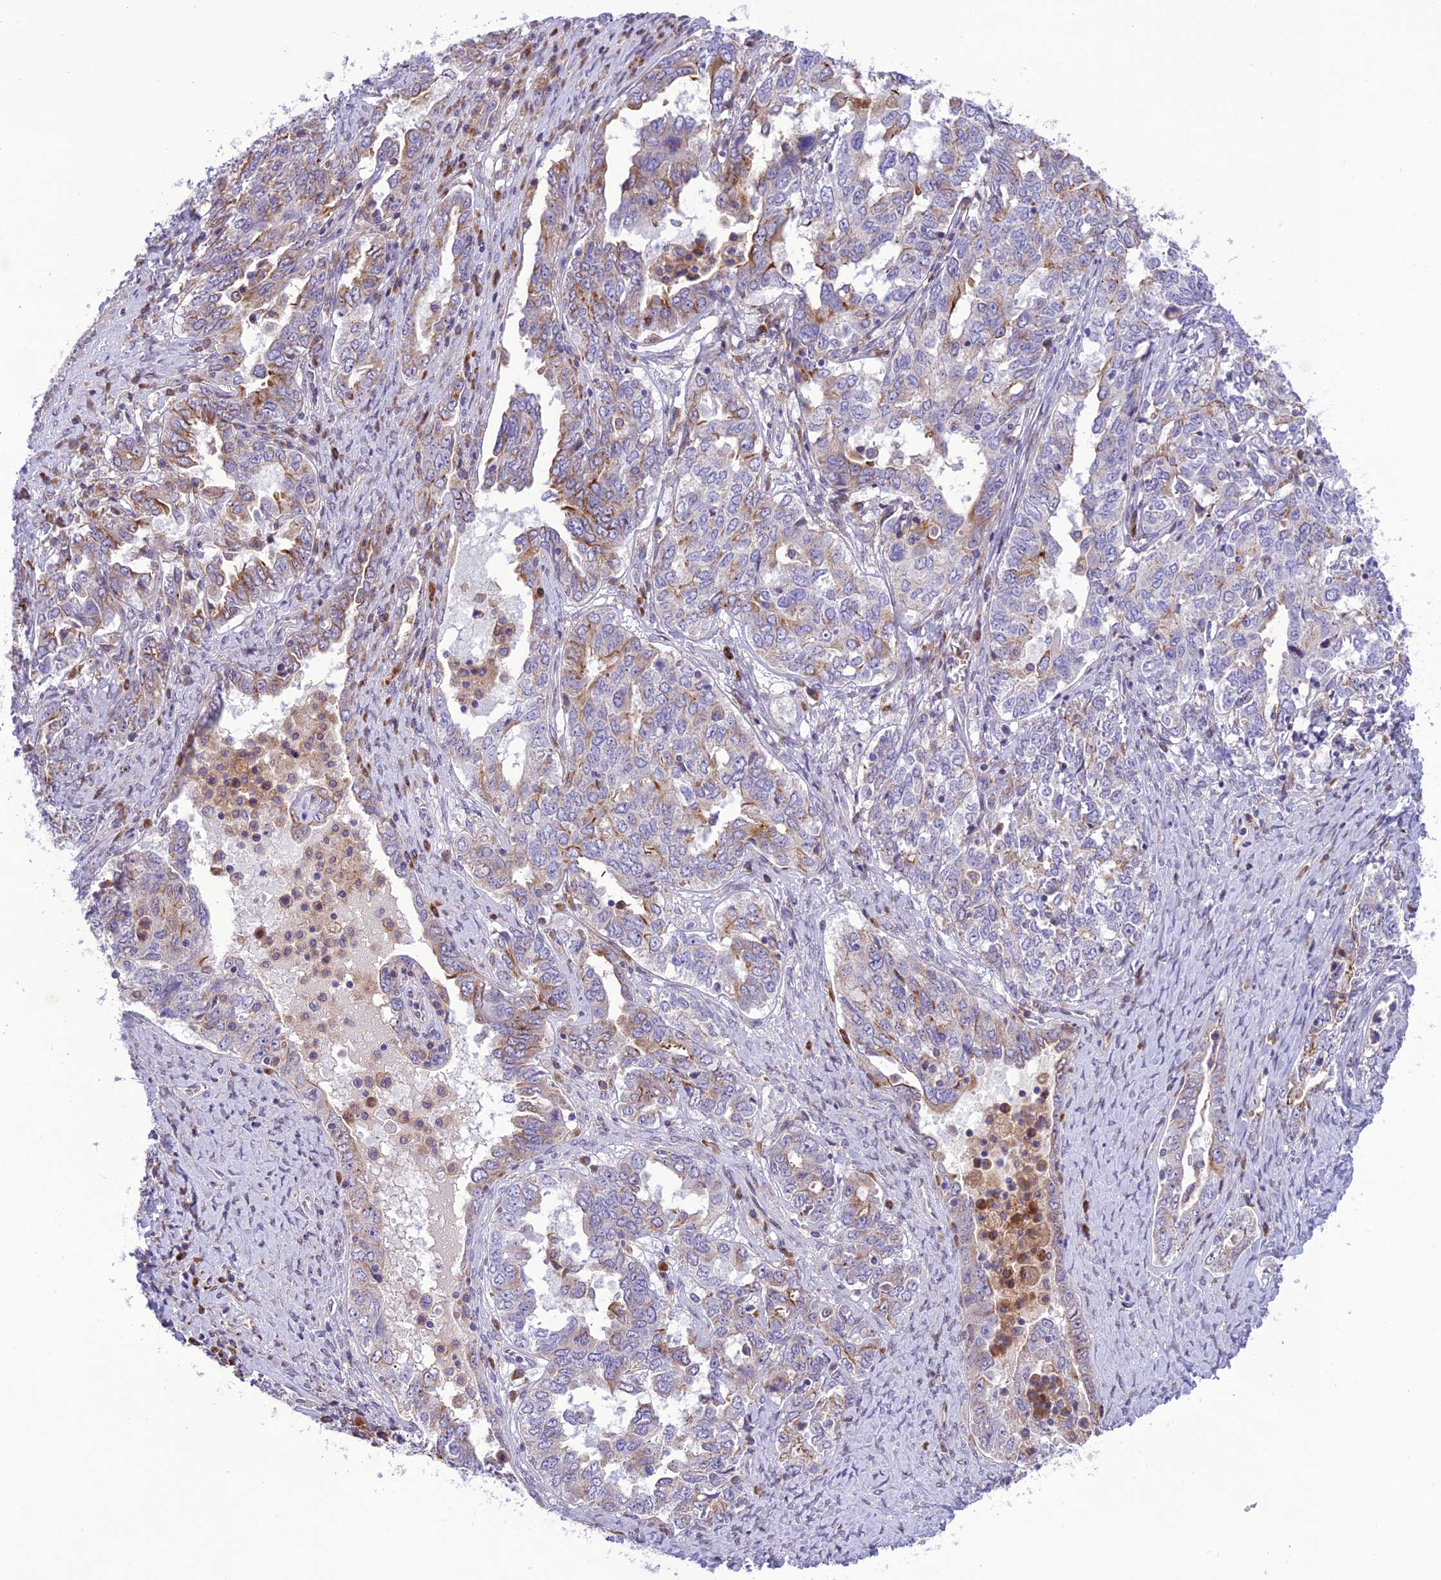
{"staining": {"intensity": "moderate", "quantity": "<25%", "location": "cytoplasmic/membranous"}, "tissue": "ovarian cancer", "cell_type": "Tumor cells", "image_type": "cancer", "snomed": [{"axis": "morphology", "description": "Carcinoma, endometroid"}, {"axis": "topography", "description": "Ovary"}], "caption": "A brown stain shows moderate cytoplasmic/membranous positivity of a protein in human ovarian cancer (endometroid carcinoma) tumor cells.", "gene": "JMY", "patient": {"sex": "female", "age": 62}}